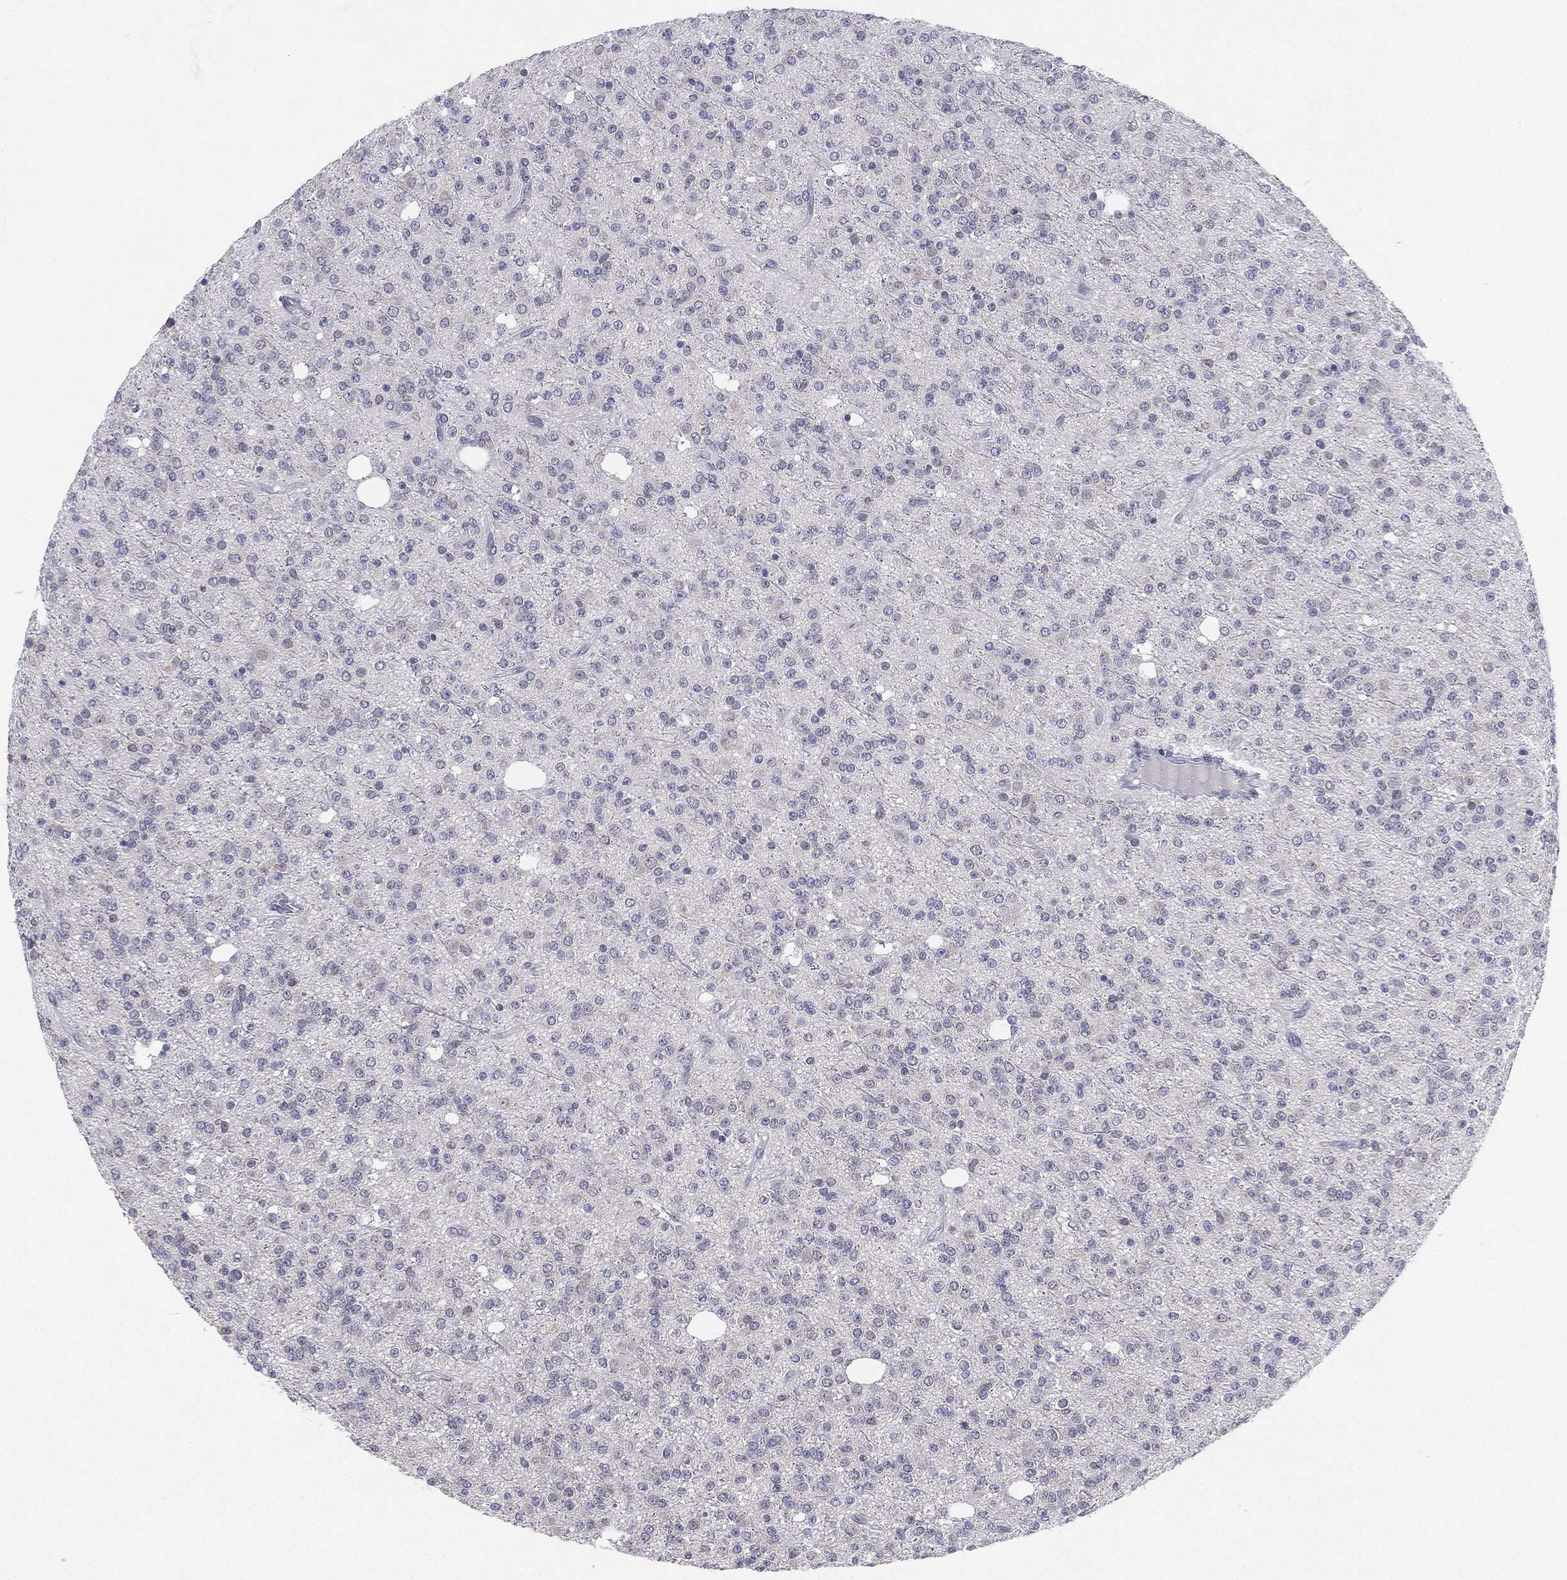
{"staining": {"intensity": "negative", "quantity": "none", "location": "none"}, "tissue": "glioma", "cell_type": "Tumor cells", "image_type": "cancer", "snomed": [{"axis": "morphology", "description": "Glioma, malignant, Low grade"}, {"axis": "topography", "description": "Brain"}], "caption": "Protein analysis of glioma shows no significant expression in tumor cells.", "gene": "MS4A8", "patient": {"sex": "male", "age": 27}}